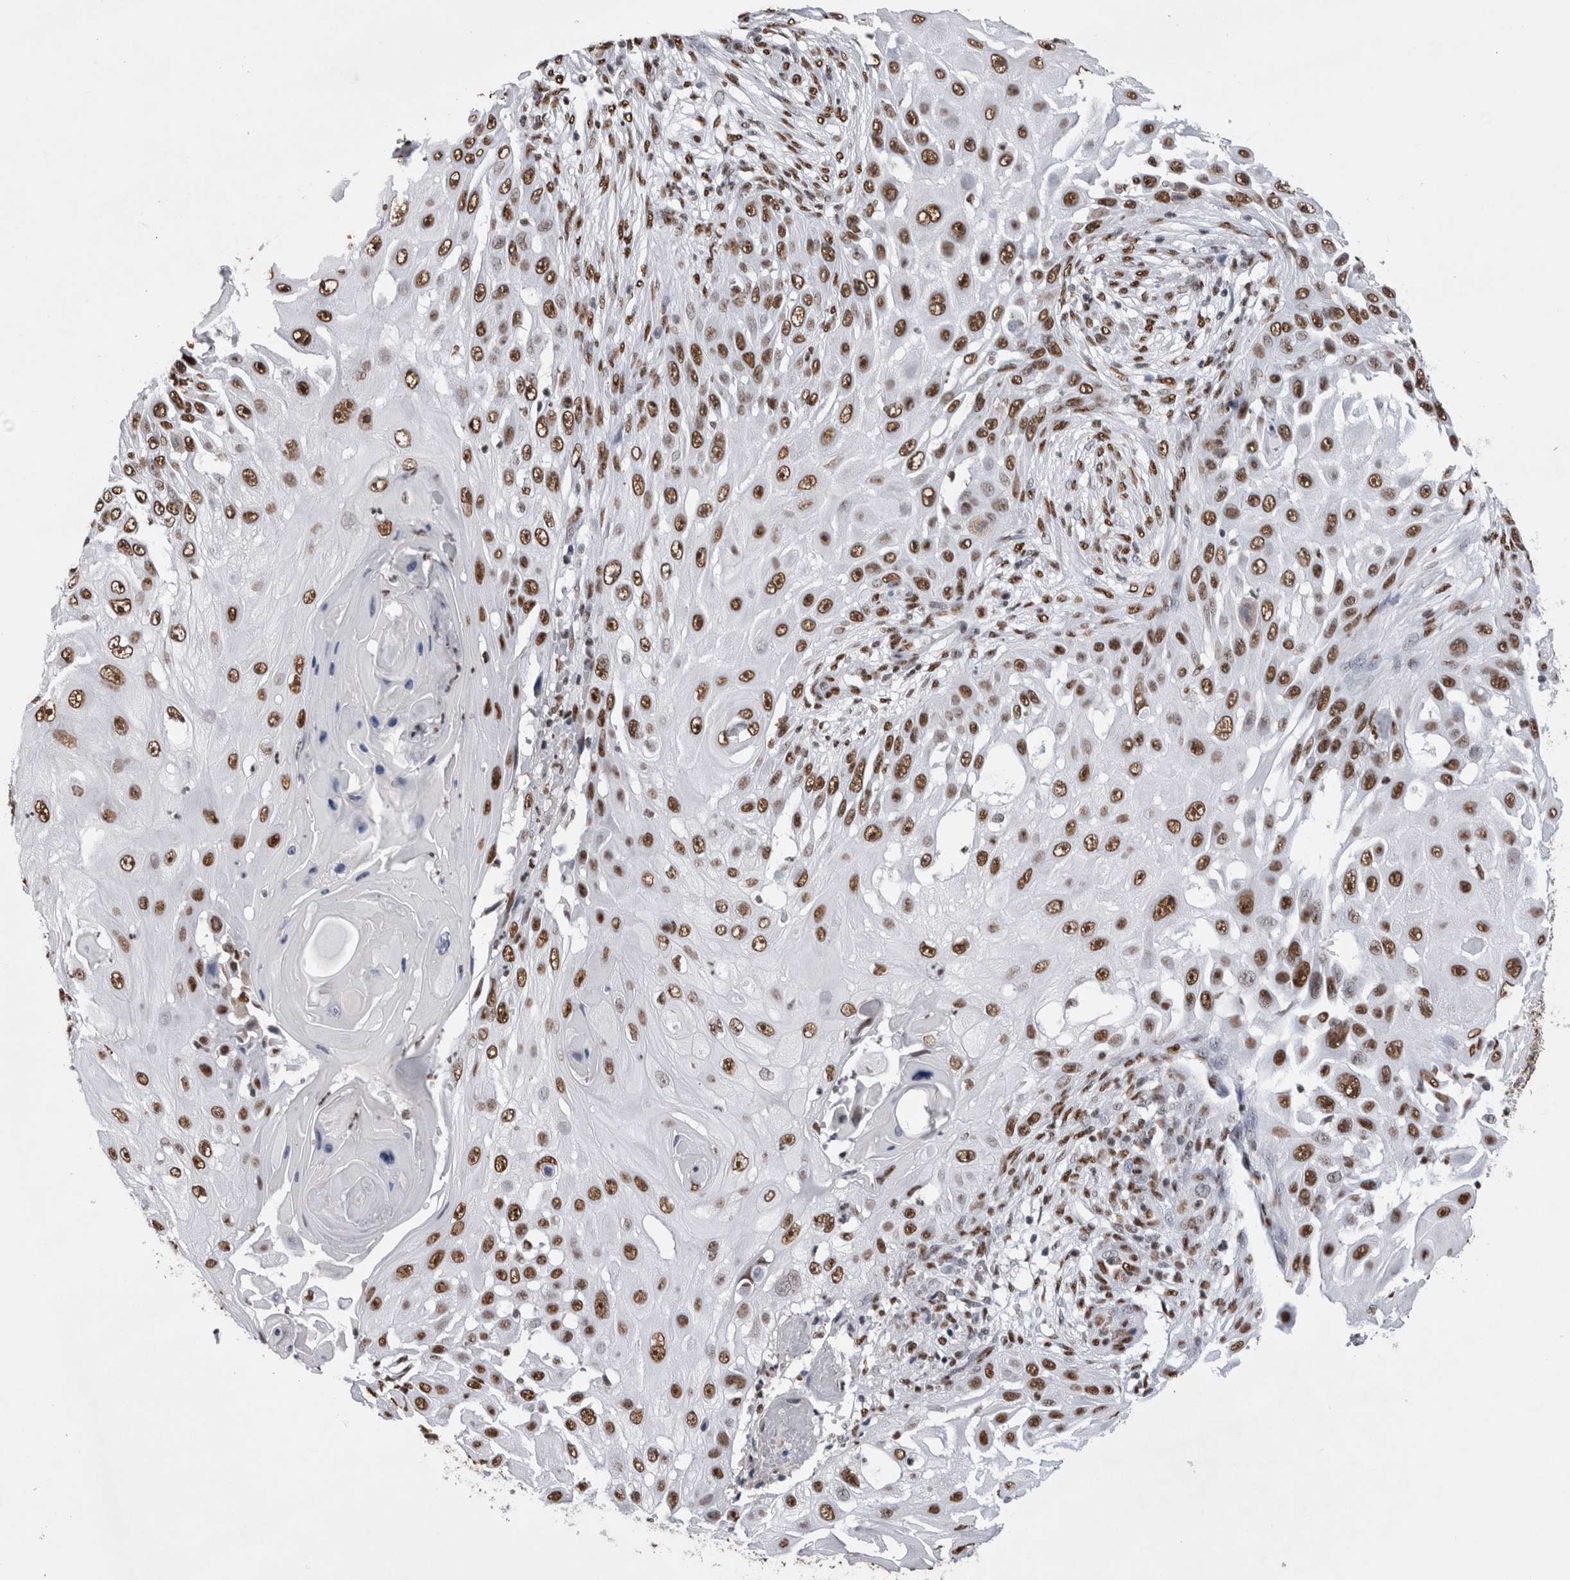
{"staining": {"intensity": "strong", "quantity": ">75%", "location": "nuclear"}, "tissue": "skin cancer", "cell_type": "Tumor cells", "image_type": "cancer", "snomed": [{"axis": "morphology", "description": "Squamous cell carcinoma, NOS"}, {"axis": "topography", "description": "Skin"}], "caption": "Protein expression analysis of human squamous cell carcinoma (skin) reveals strong nuclear positivity in approximately >75% of tumor cells.", "gene": "ALPK3", "patient": {"sex": "female", "age": 44}}